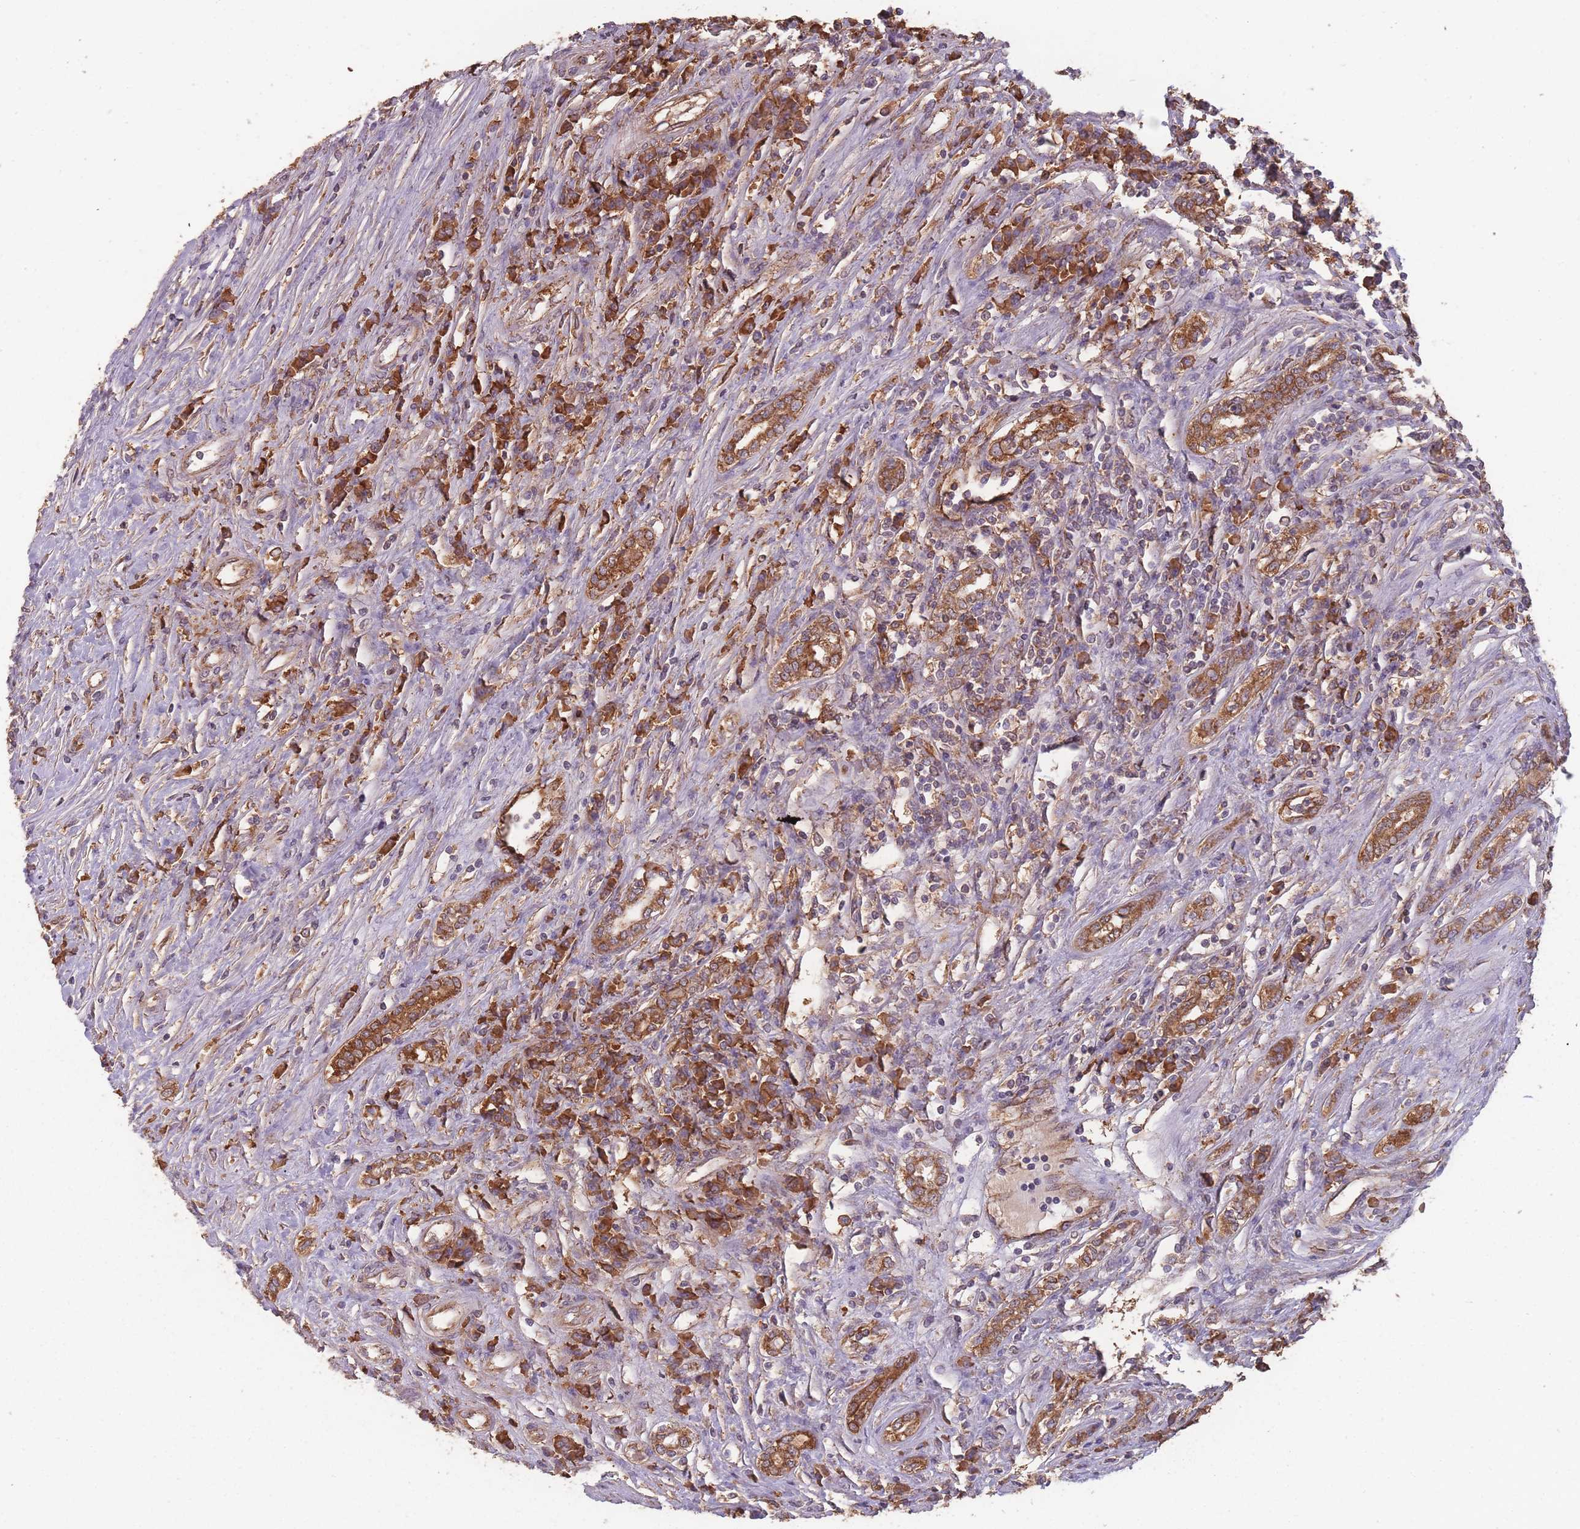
{"staining": {"intensity": "strong", "quantity": ">75%", "location": "cytoplasmic/membranous"}, "tissue": "renal cancer", "cell_type": "Tumor cells", "image_type": "cancer", "snomed": [{"axis": "morphology", "description": "Adenocarcinoma, NOS"}, {"axis": "topography", "description": "Kidney"}], "caption": "Tumor cells display strong cytoplasmic/membranous staining in about >75% of cells in renal cancer (adenocarcinoma).", "gene": "SANBR", "patient": {"sex": "female", "age": 67}}